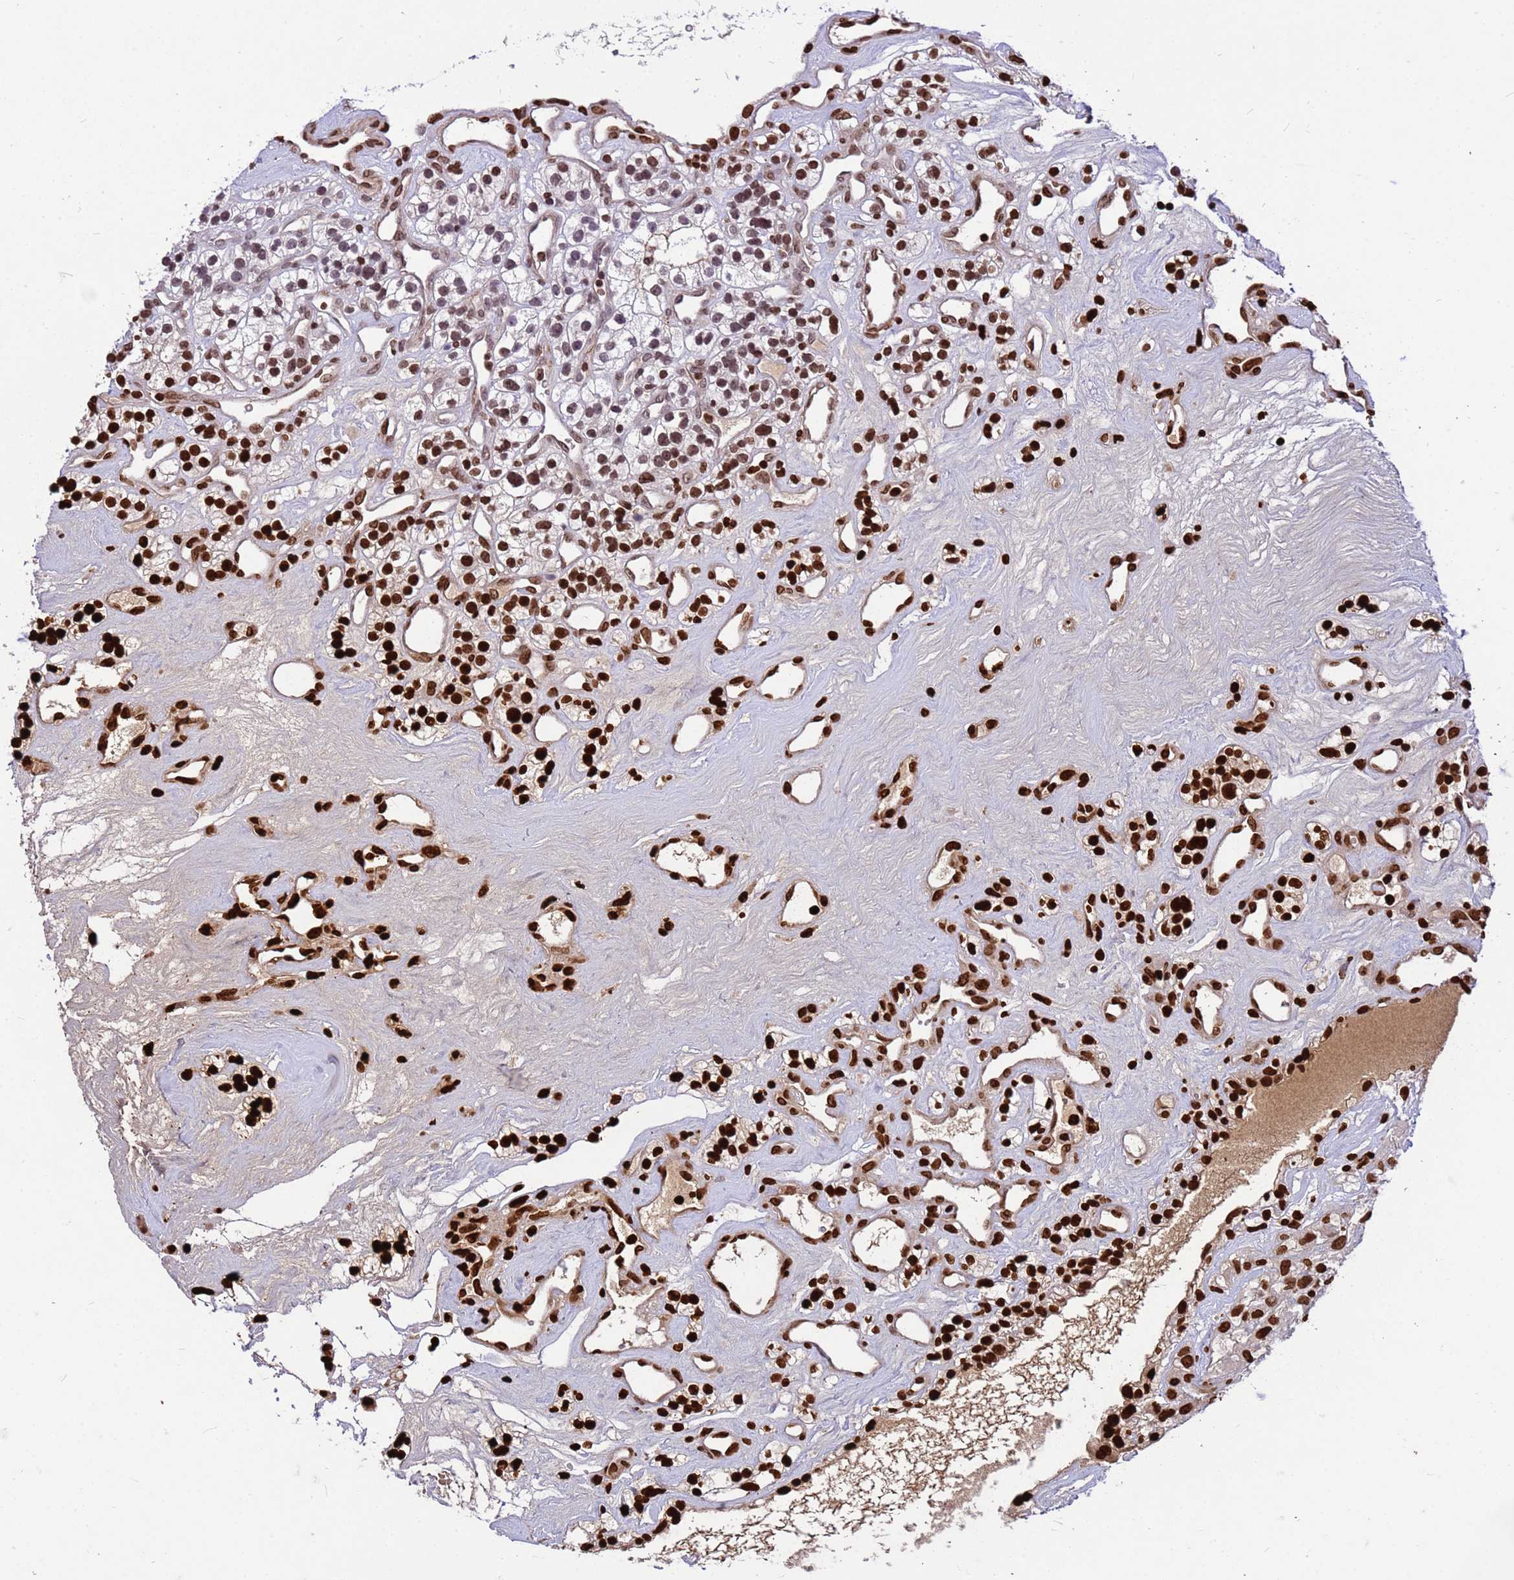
{"staining": {"intensity": "strong", "quantity": "25%-75%", "location": "nuclear"}, "tissue": "renal cancer", "cell_type": "Tumor cells", "image_type": "cancer", "snomed": [{"axis": "morphology", "description": "Adenocarcinoma, NOS"}, {"axis": "topography", "description": "Kidney"}], "caption": "Renal cancer (adenocarcinoma) stained with a brown dye shows strong nuclear positive staining in approximately 25%-75% of tumor cells.", "gene": "ORM1", "patient": {"sex": "female", "age": 57}}